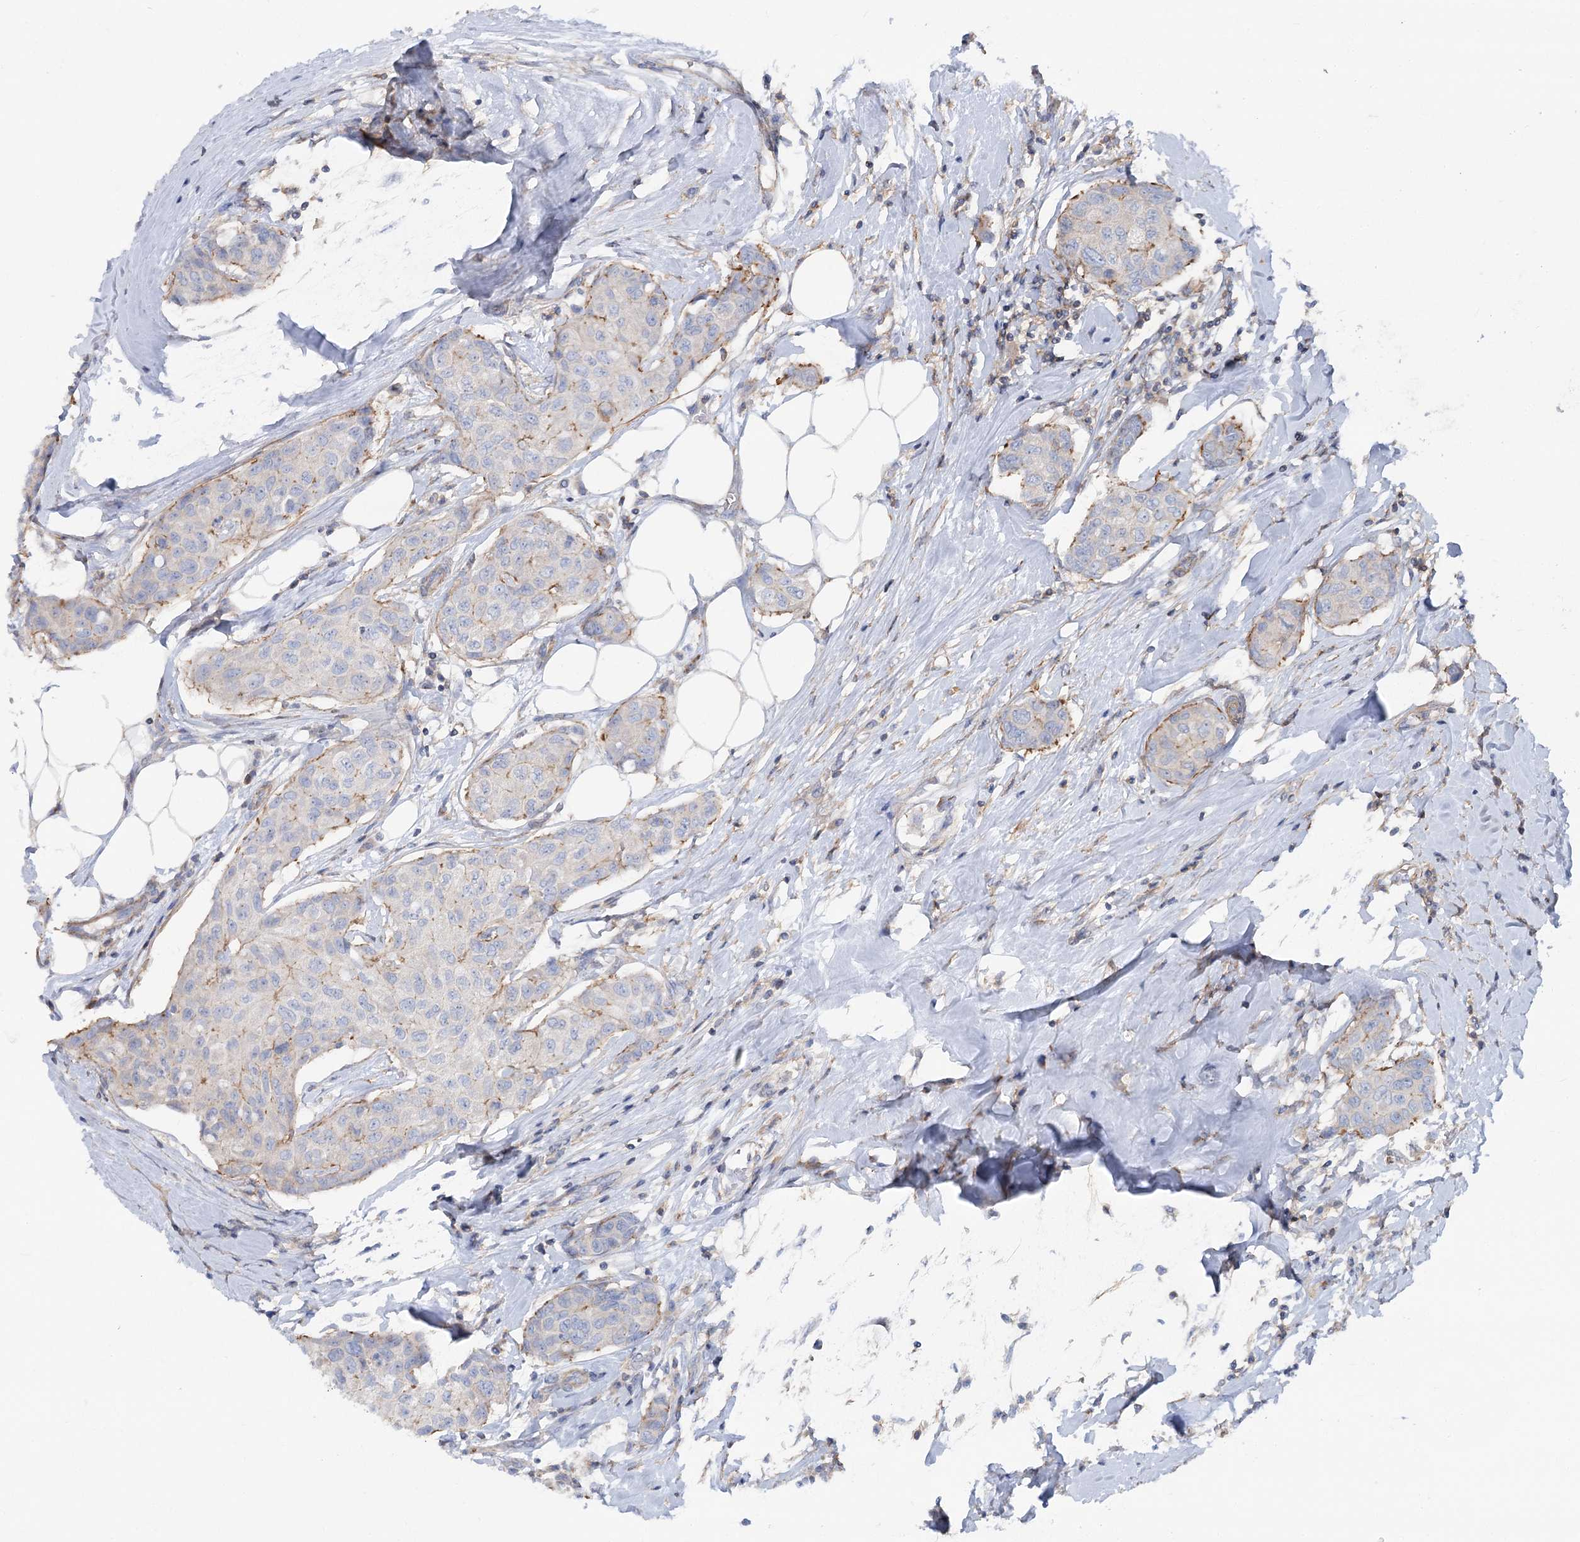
{"staining": {"intensity": "weak", "quantity": "<25%", "location": "cytoplasmic/membranous"}, "tissue": "breast cancer", "cell_type": "Tumor cells", "image_type": "cancer", "snomed": [{"axis": "morphology", "description": "Duct carcinoma"}, {"axis": "topography", "description": "Breast"}], "caption": "The micrograph shows no staining of tumor cells in breast cancer (intraductal carcinoma). The staining was performed using DAB to visualize the protein expression in brown, while the nuclei were stained in blue with hematoxylin (Magnification: 20x).", "gene": "LARP1B", "patient": {"sex": "female", "age": 80}}